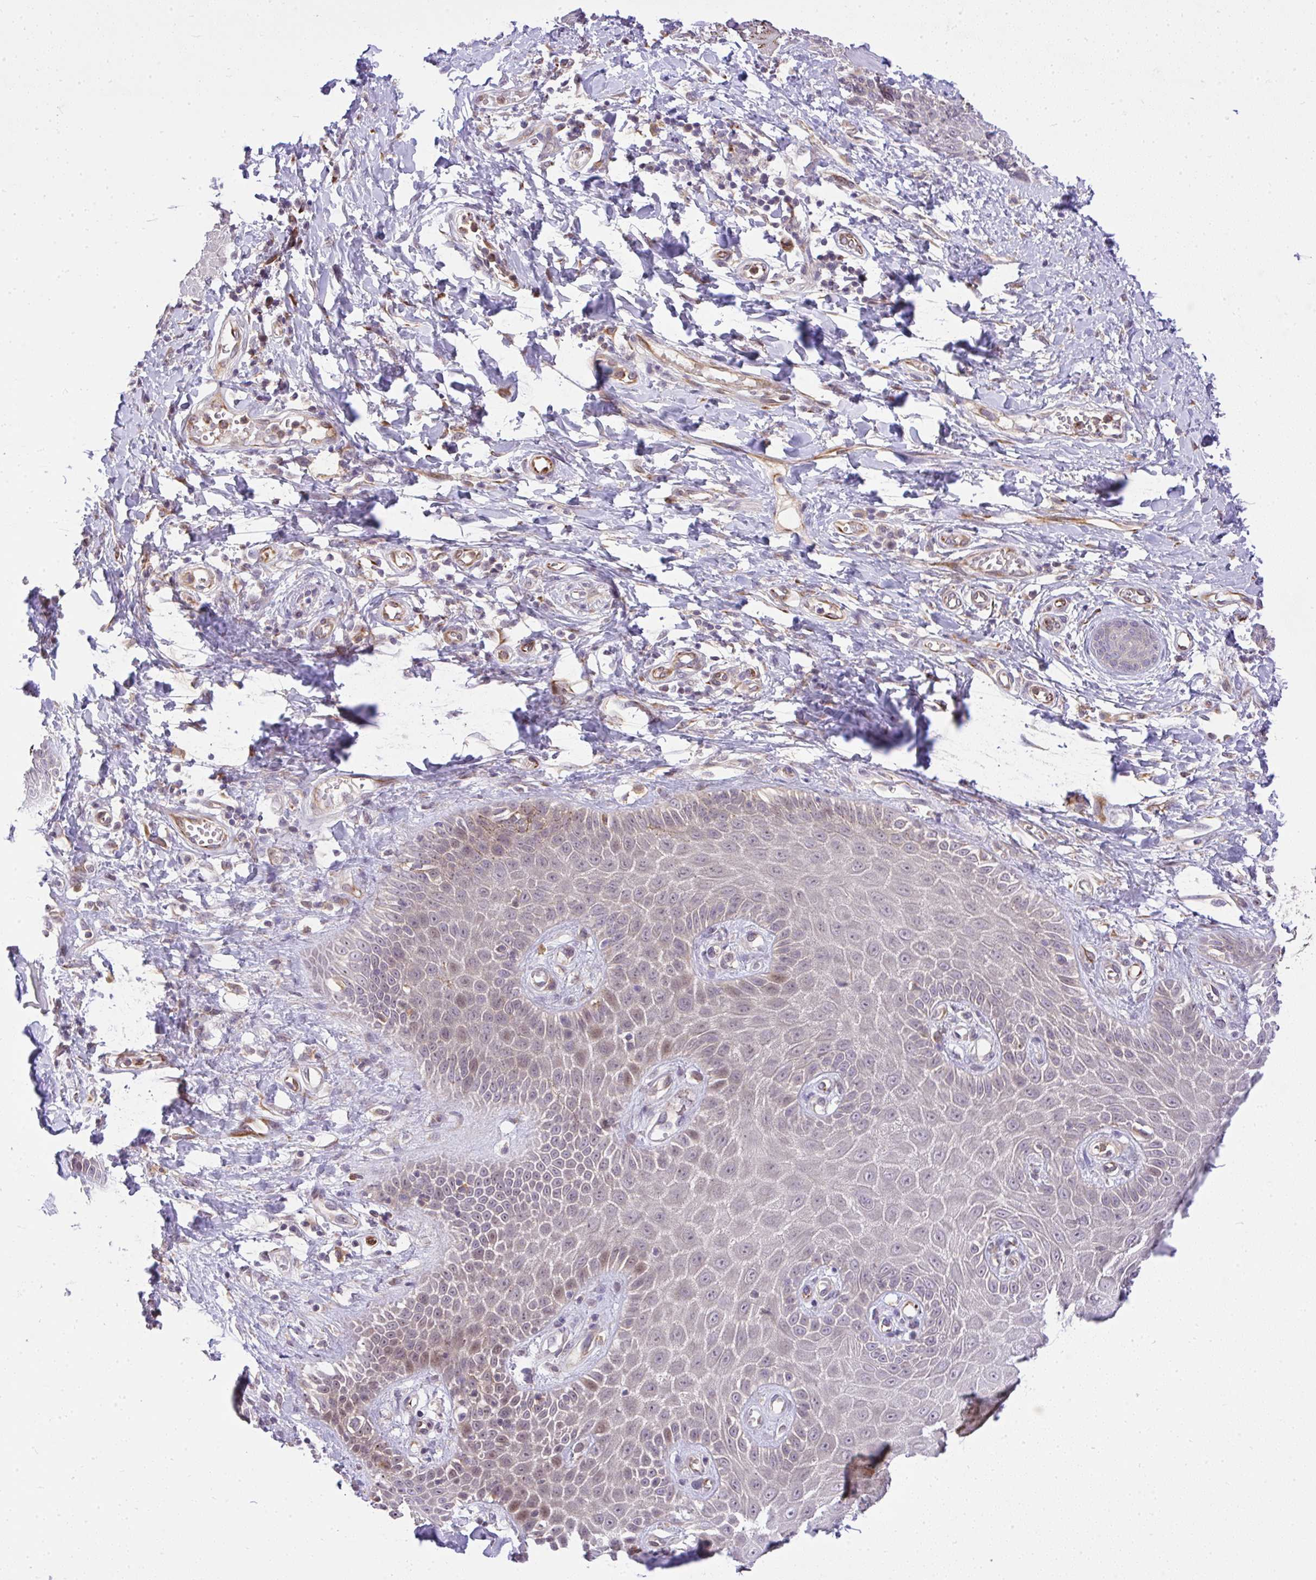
{"staining": {"intensity": "strong", "quantity": "<25%", "location": "cytoplasmic/membranous,nuclear"}, "tissue": "skin", "cell_type": "Epidermal cells", "image_type": "normal", "snomed": [{"axis": "morphology", "description": "Normal tissue, NOS"}, {"axis": "topography", "description": "Anal"}, {"axis": "topography", "description": "Peripheral nerve tissue"}], "caption": "This is an image of IHC staining of normal skin, which shows strong staining in the cytoplasmic/membranous,nuclear of epidermal cells.", "gene": "CHIA", "patient": {"sex": "male", "age": 78}}